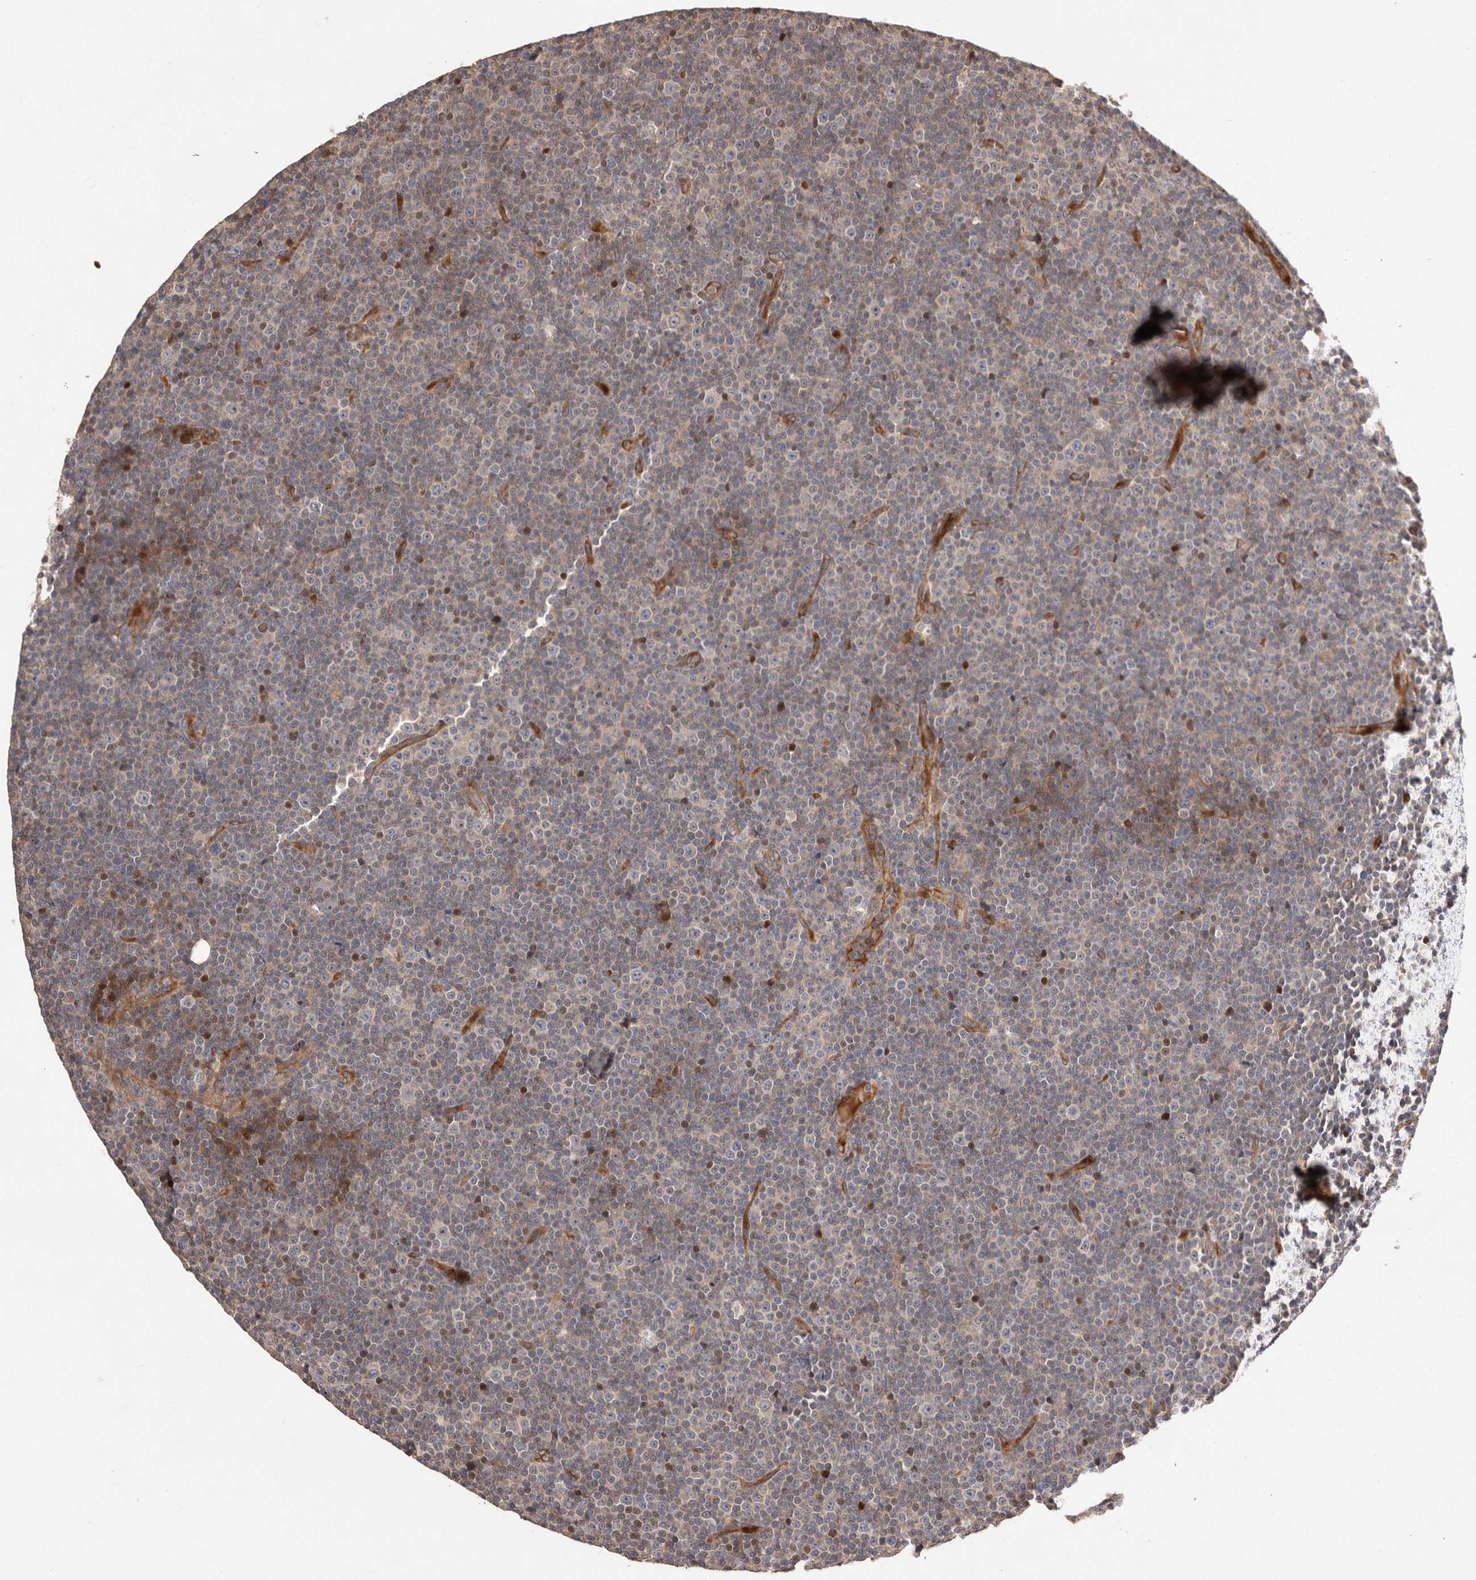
{"staining": {"intensity": "weak", "quantity": "<25%", "location": "cytoplasmic/membranous"}, "tissue": "lymphoma", "cell_type": "Tumor cells", "image_type": "cancer", "snomed": [{"axis": "morphology", "description": "Malignant lymphoma, non-Hodgkin's type, Low grade"}, {"axis": "topography", "description": "Lymph node"}], "caption": "IHC photomicrograph of neoplastic tissue: human lymphoma stained with DAB displays no significant protein expression in tumor cells.", "gene": "DOP1A", "patient": {"sex": "female", "age": 67}}